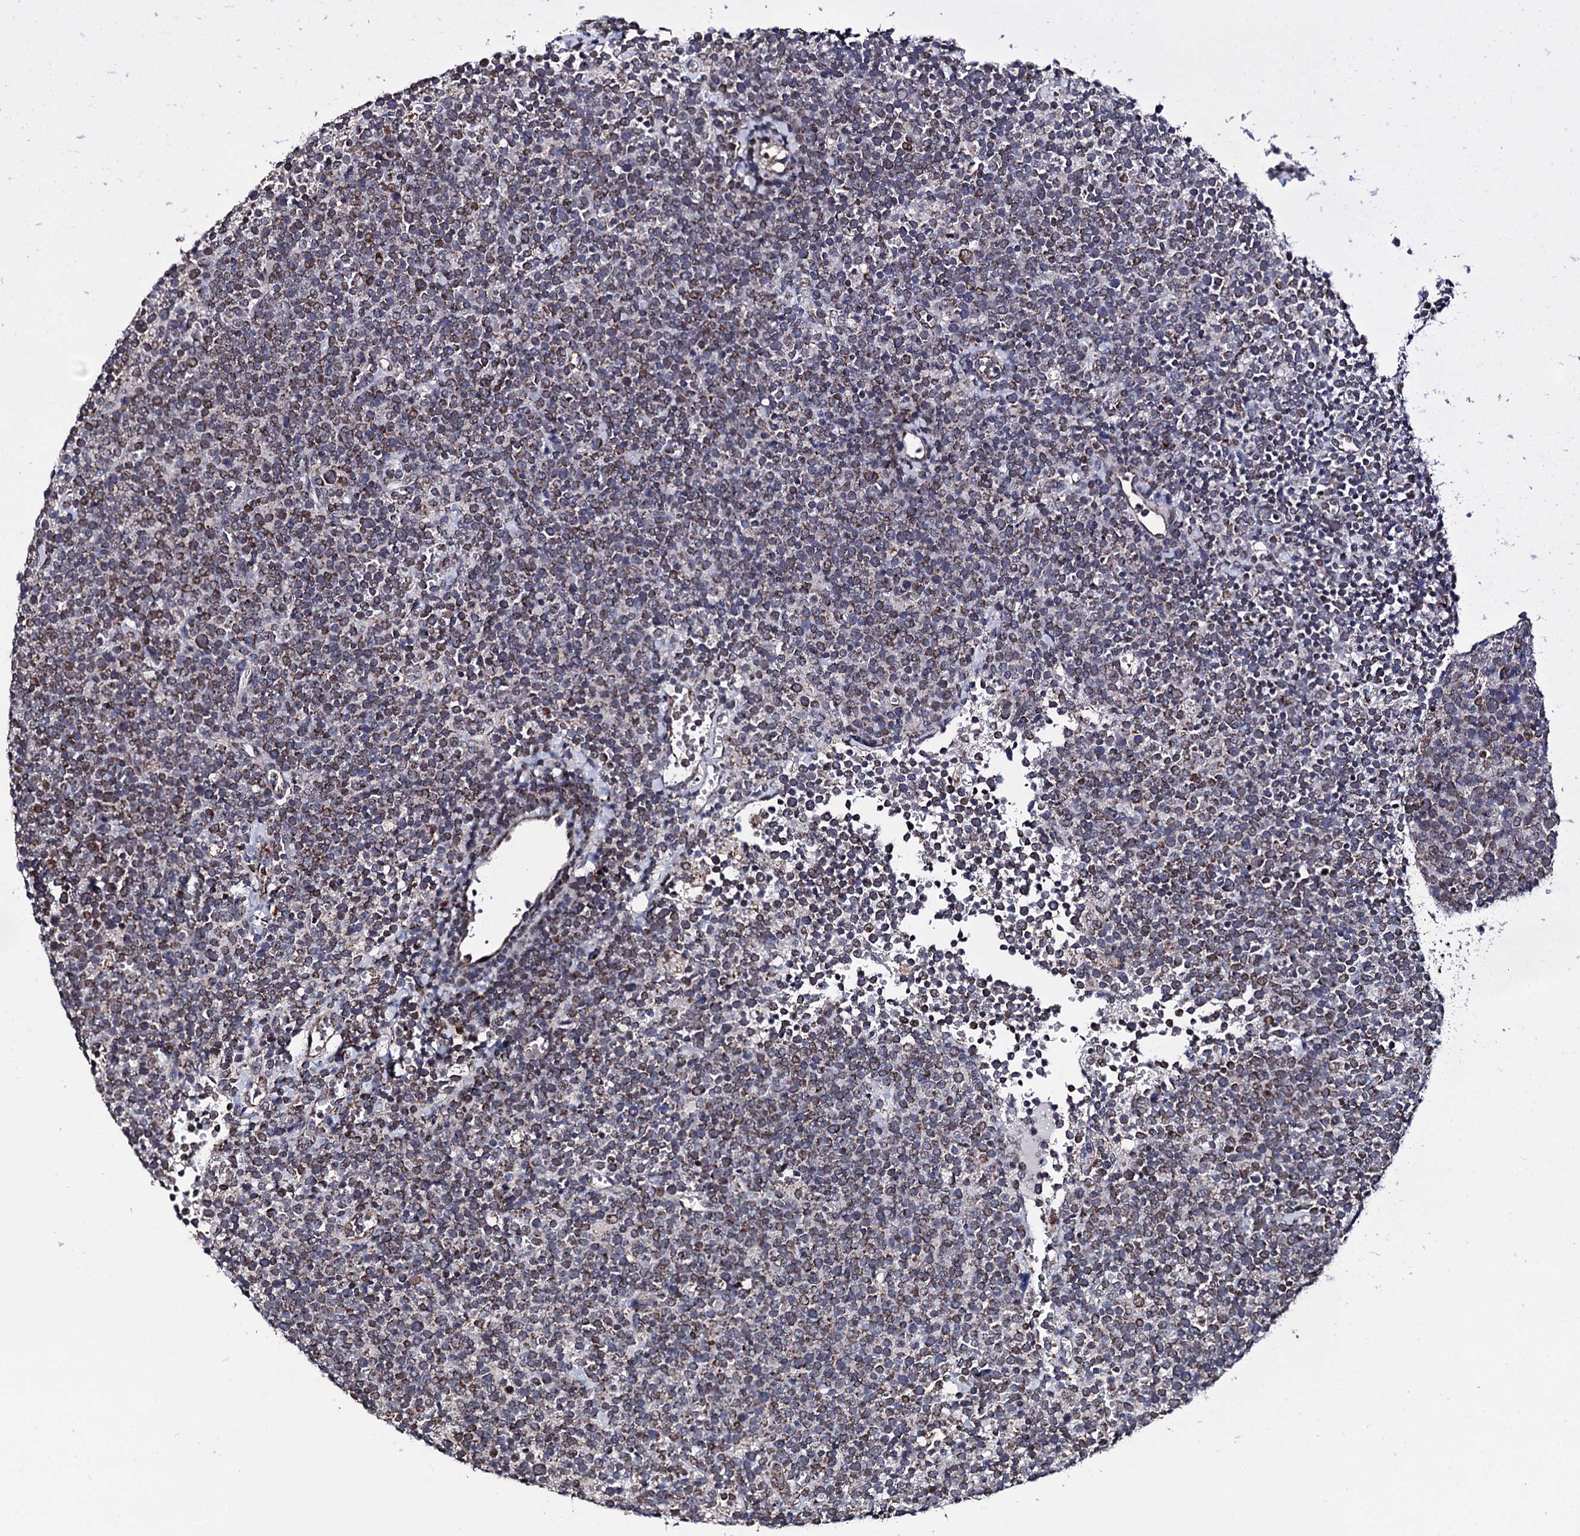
{"staining": {"intensity": "moderate", "quantity": "25%-75%", "location": "cytoplasmic/membranous"}, "tissue": "lymphoma", "cell_type": "Tumor cells", "image_type": "cancer", "snomed": [{"axis": "morphology", "description": "Malignant lymphoma, non-Hodgkin's type, High grade"}, {"axis": "topography", "description": "Lymph node"}], "caption": "Immunohistochemical staining of human lymphoma exhibits medium levels of moderate cytoplasmic/membranous expression in about 25%-75% of tumor cells.", "gene": "PTCD3", "patient": {"sex": "male", "age": 61}}